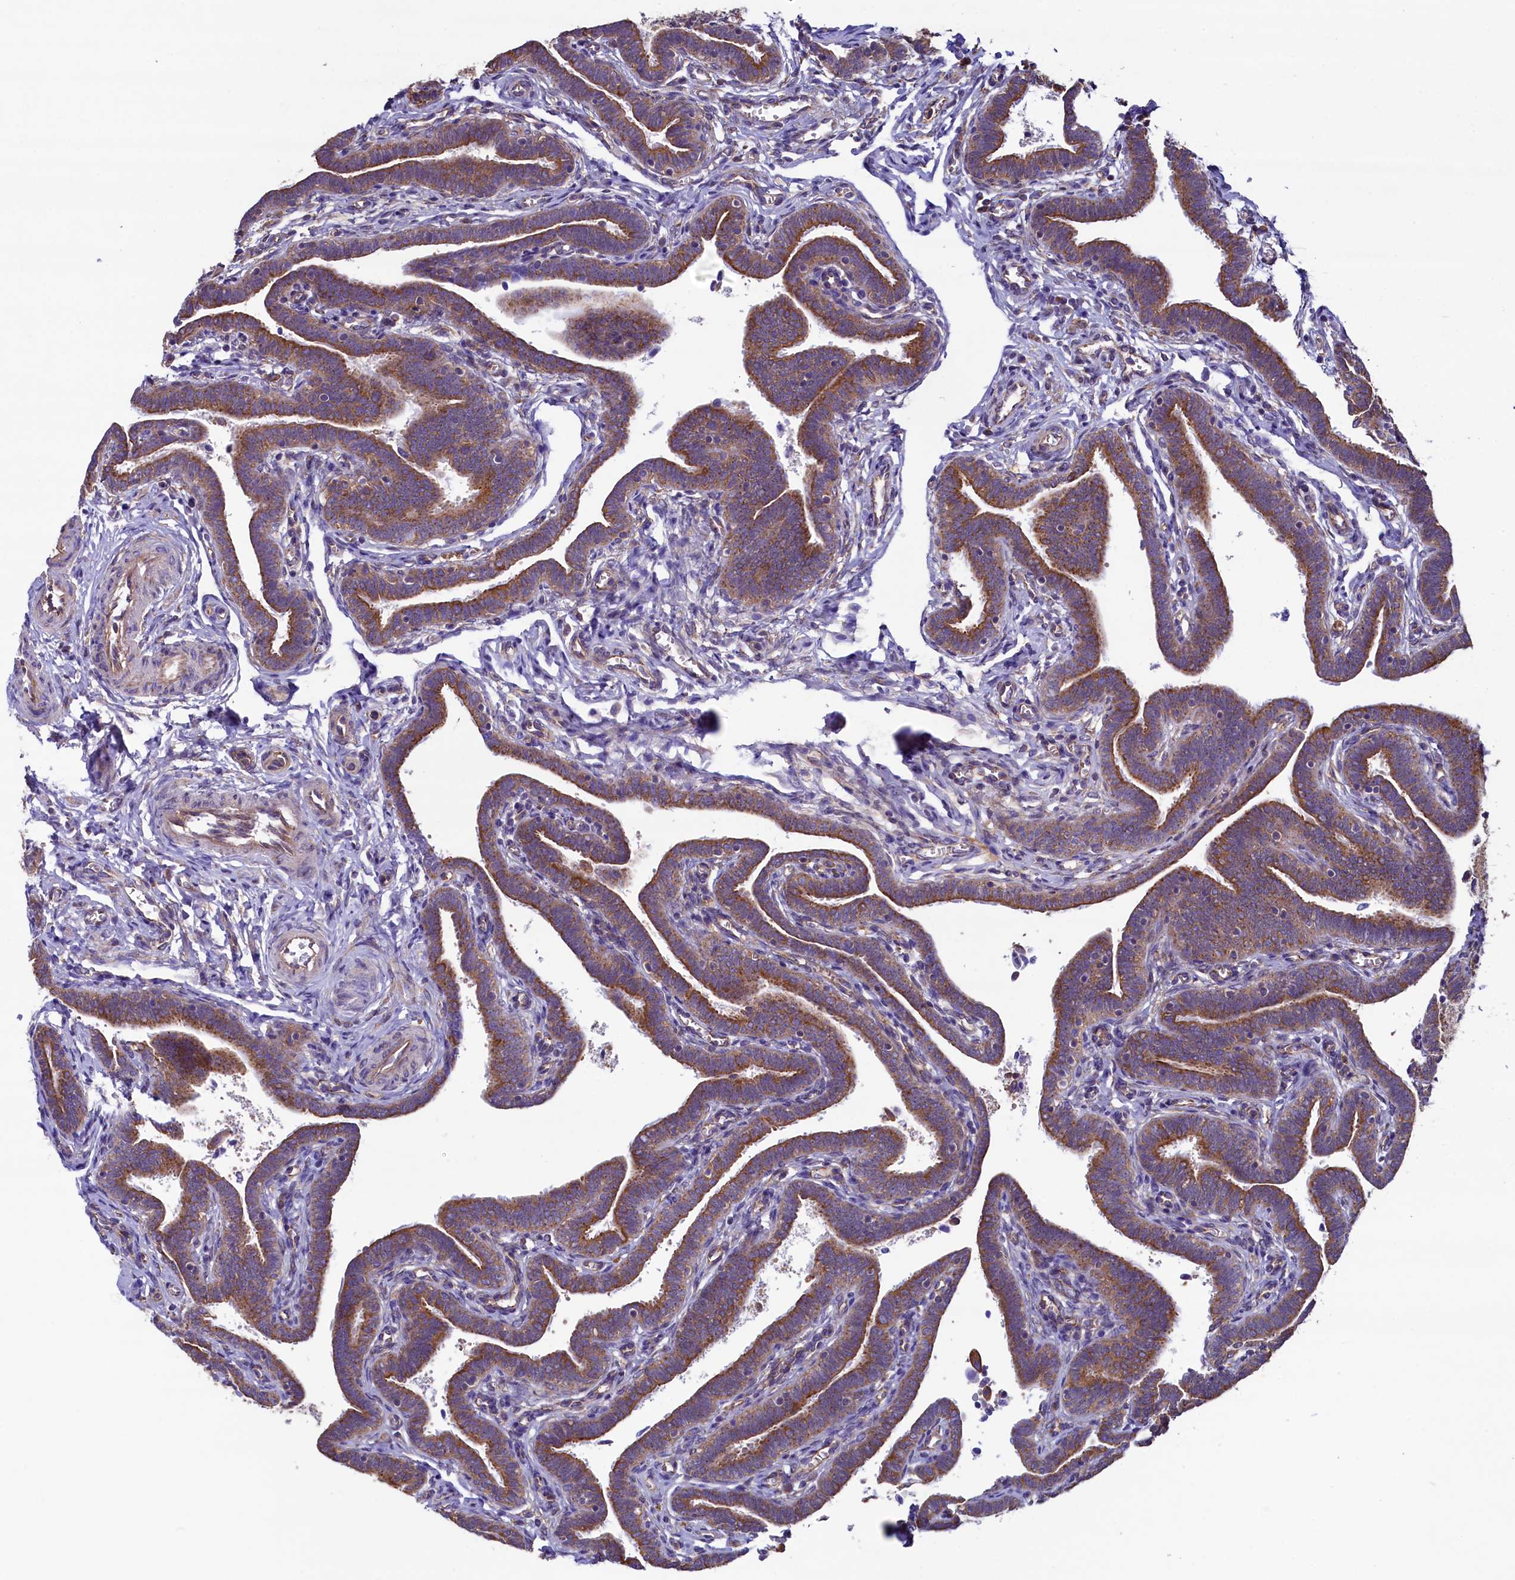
{"staining": {"intensity": "moderate", "quantity": ">75%", "location": "cytoplasmic/membranous"}, "tissue": "fallopian tube", "cell_type": "Glandular cells", "image_type": "normal", "snomed": [{"axis": "morphology", "description": "Normal tissue, NOS"}, {"axis": "topography", "description": "Fallopian tube"}], "caption": "Immunohistochemistry (DAB (3,3'-diaminobenzidine)) staining of normal fallopian tube reveals moderate cytoplasmic/membranous protein staining in approximately >75% of glandular cells.", "gene": "GPR21", "patient": {"sex": "female", "age": 36}}